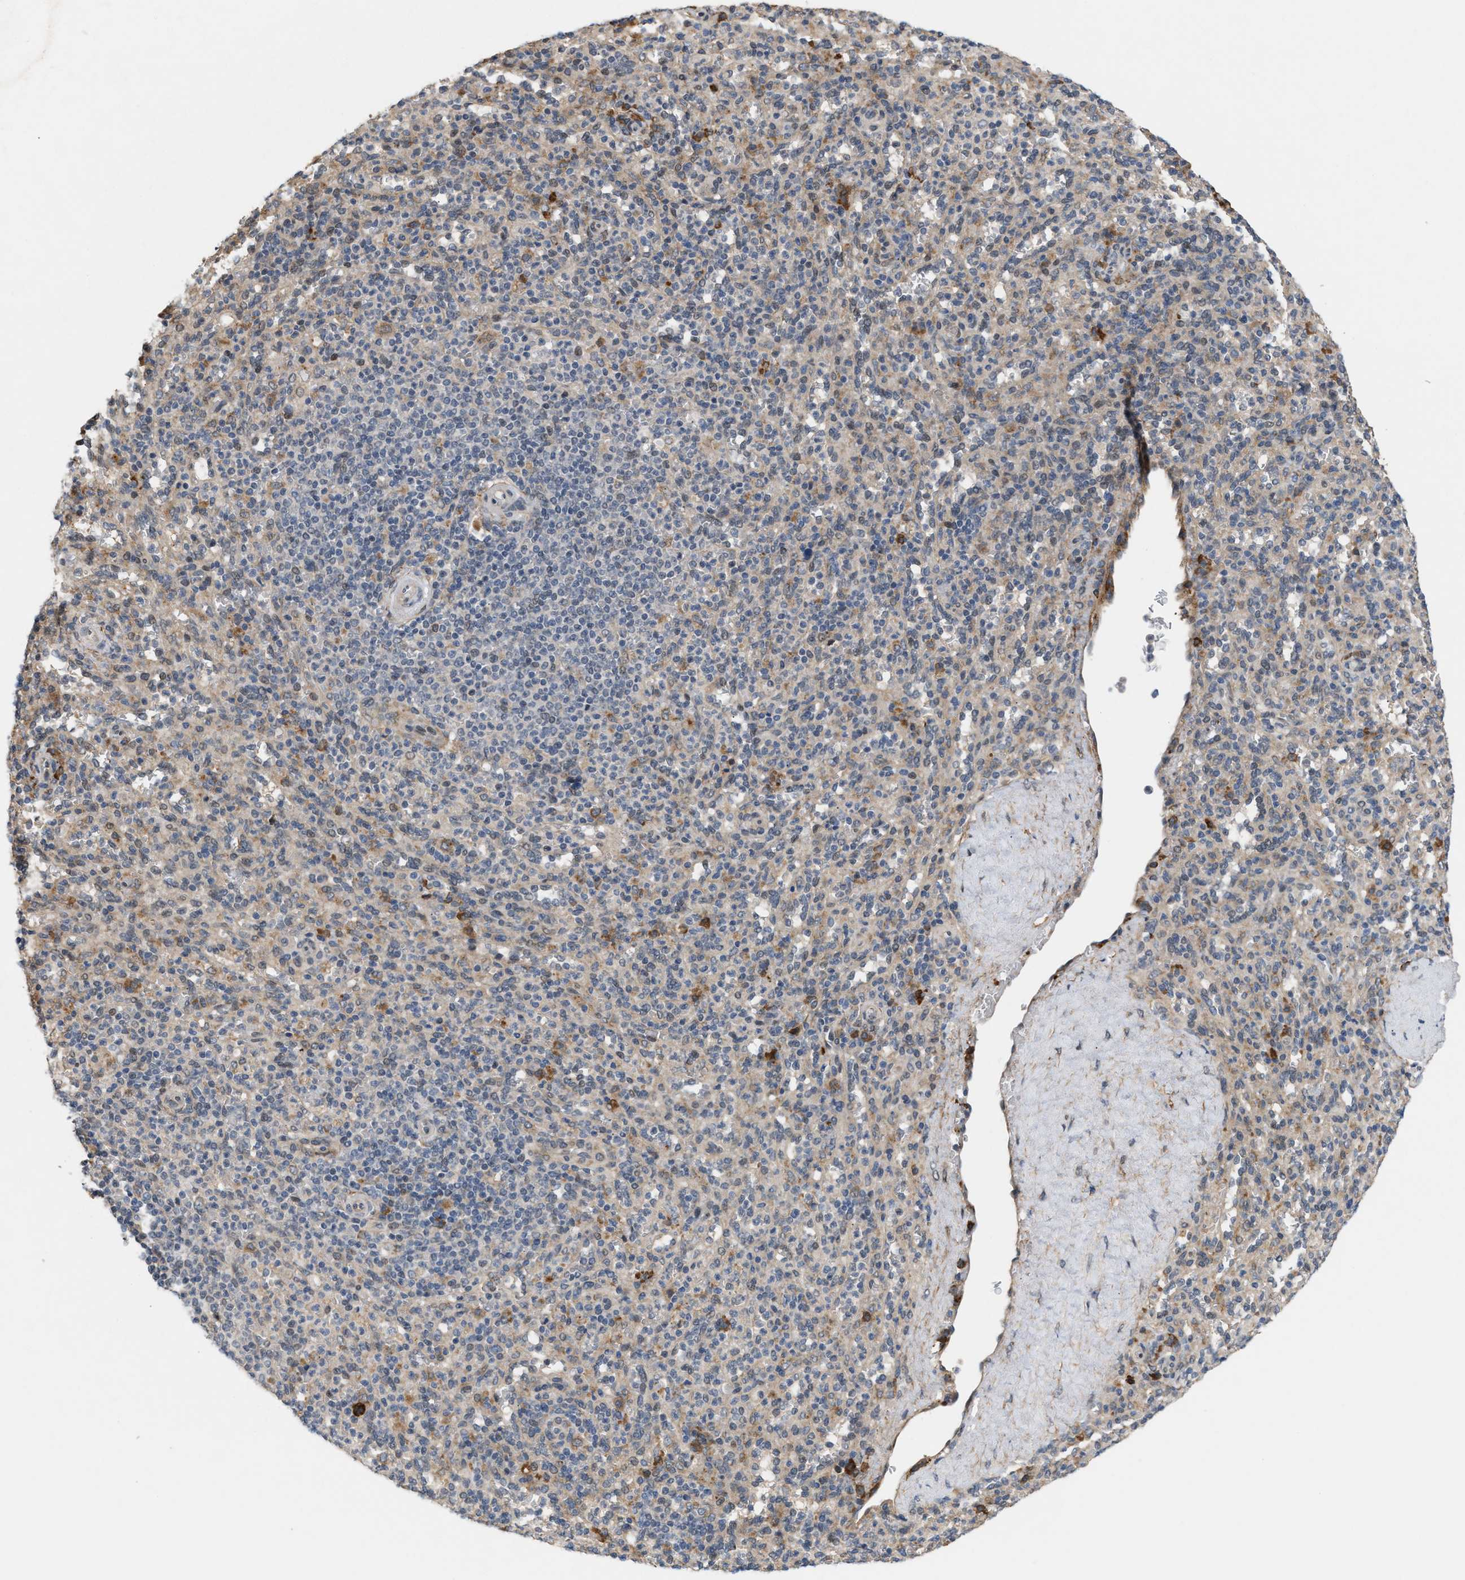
{"staining": {"intensity": "moderate", "quantity": "<25%", "location": "cytoplasmic/membranous"}, "tissue": "spleen", "cell_type": "Cells in red pulp", "image_type": "normal", "snomed": [{"axis": "morphology", "description": "Normal tissue, NOS"}, {"axis": "topography", "description": "Spleen"}], "caption": "A high-resolution photomicrograph shows IHC staining of benign spleen, which reveals moderate cytoplasmic/membranous expression in approximately <25% of cells in red pulp. The staining was performed using DAB (3,3'-diaminobenzidine), with brown indicating positive protein expression. Nuclei are stained blue with hematoxylin.", "gene": "MFSD6", "patient": {"sex": "male", "age": 36}}